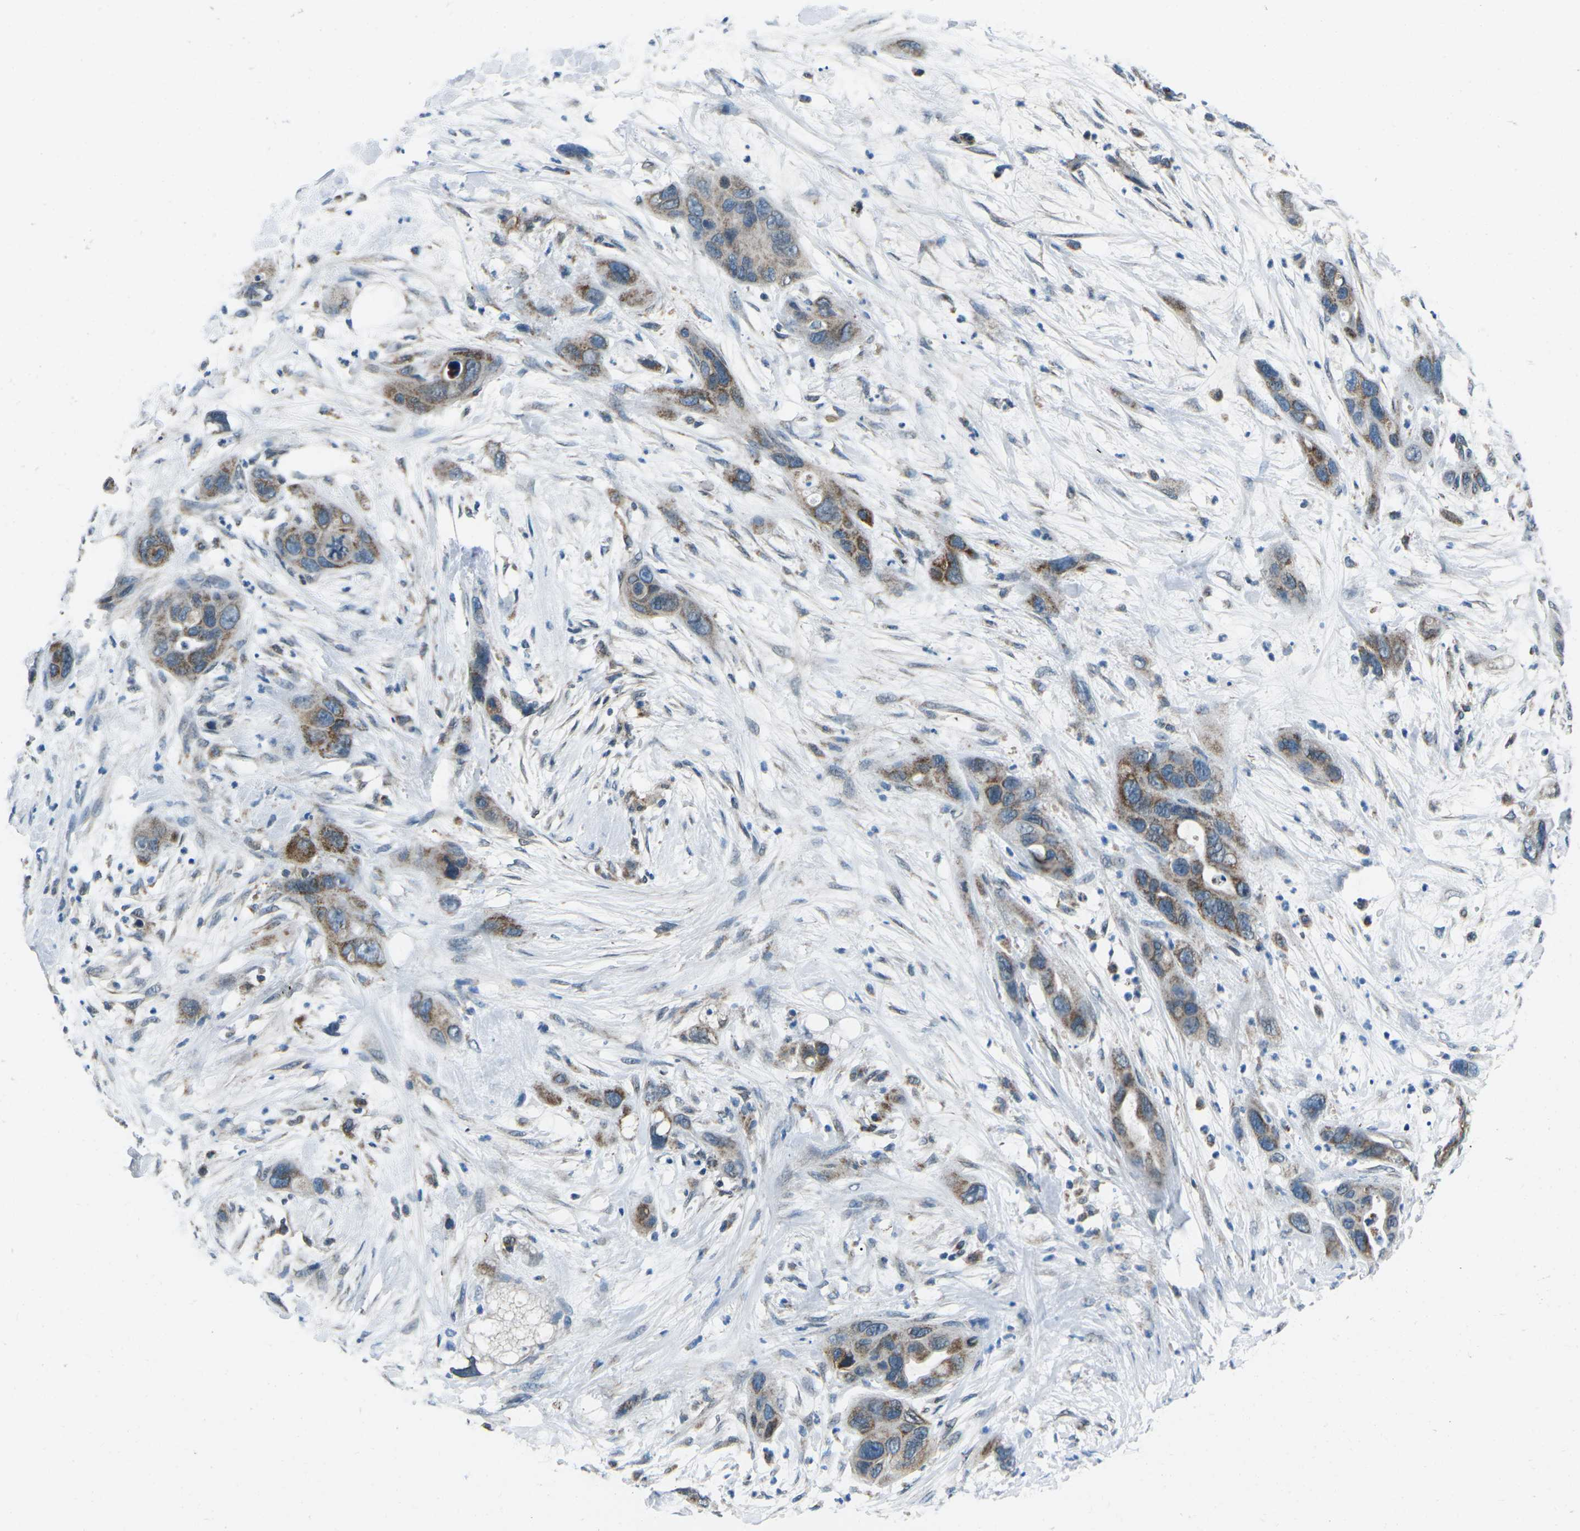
{"staining": {"intensity": "moderate", "quantity": ">75%", "location": "cytoplasmic/membranous"}, "tissue": "pancreatic cancer", "cell_type": "Tumor cells", "image_type": "cancer", "snomed": [{"axis": "morphology", "description": "Adenocarcinoma, NOS"}, {"axis": "topography", "description": "Pancreas"}], "caption": "This histopathology image reveals IHC staining of human pancreatic adenocarcinoma, with medium moderate cytoplasmic/membranous staining in about >75% of tumor cells.", "gene": "RFESD", "patient": {"sex": "female", "age": 71}}